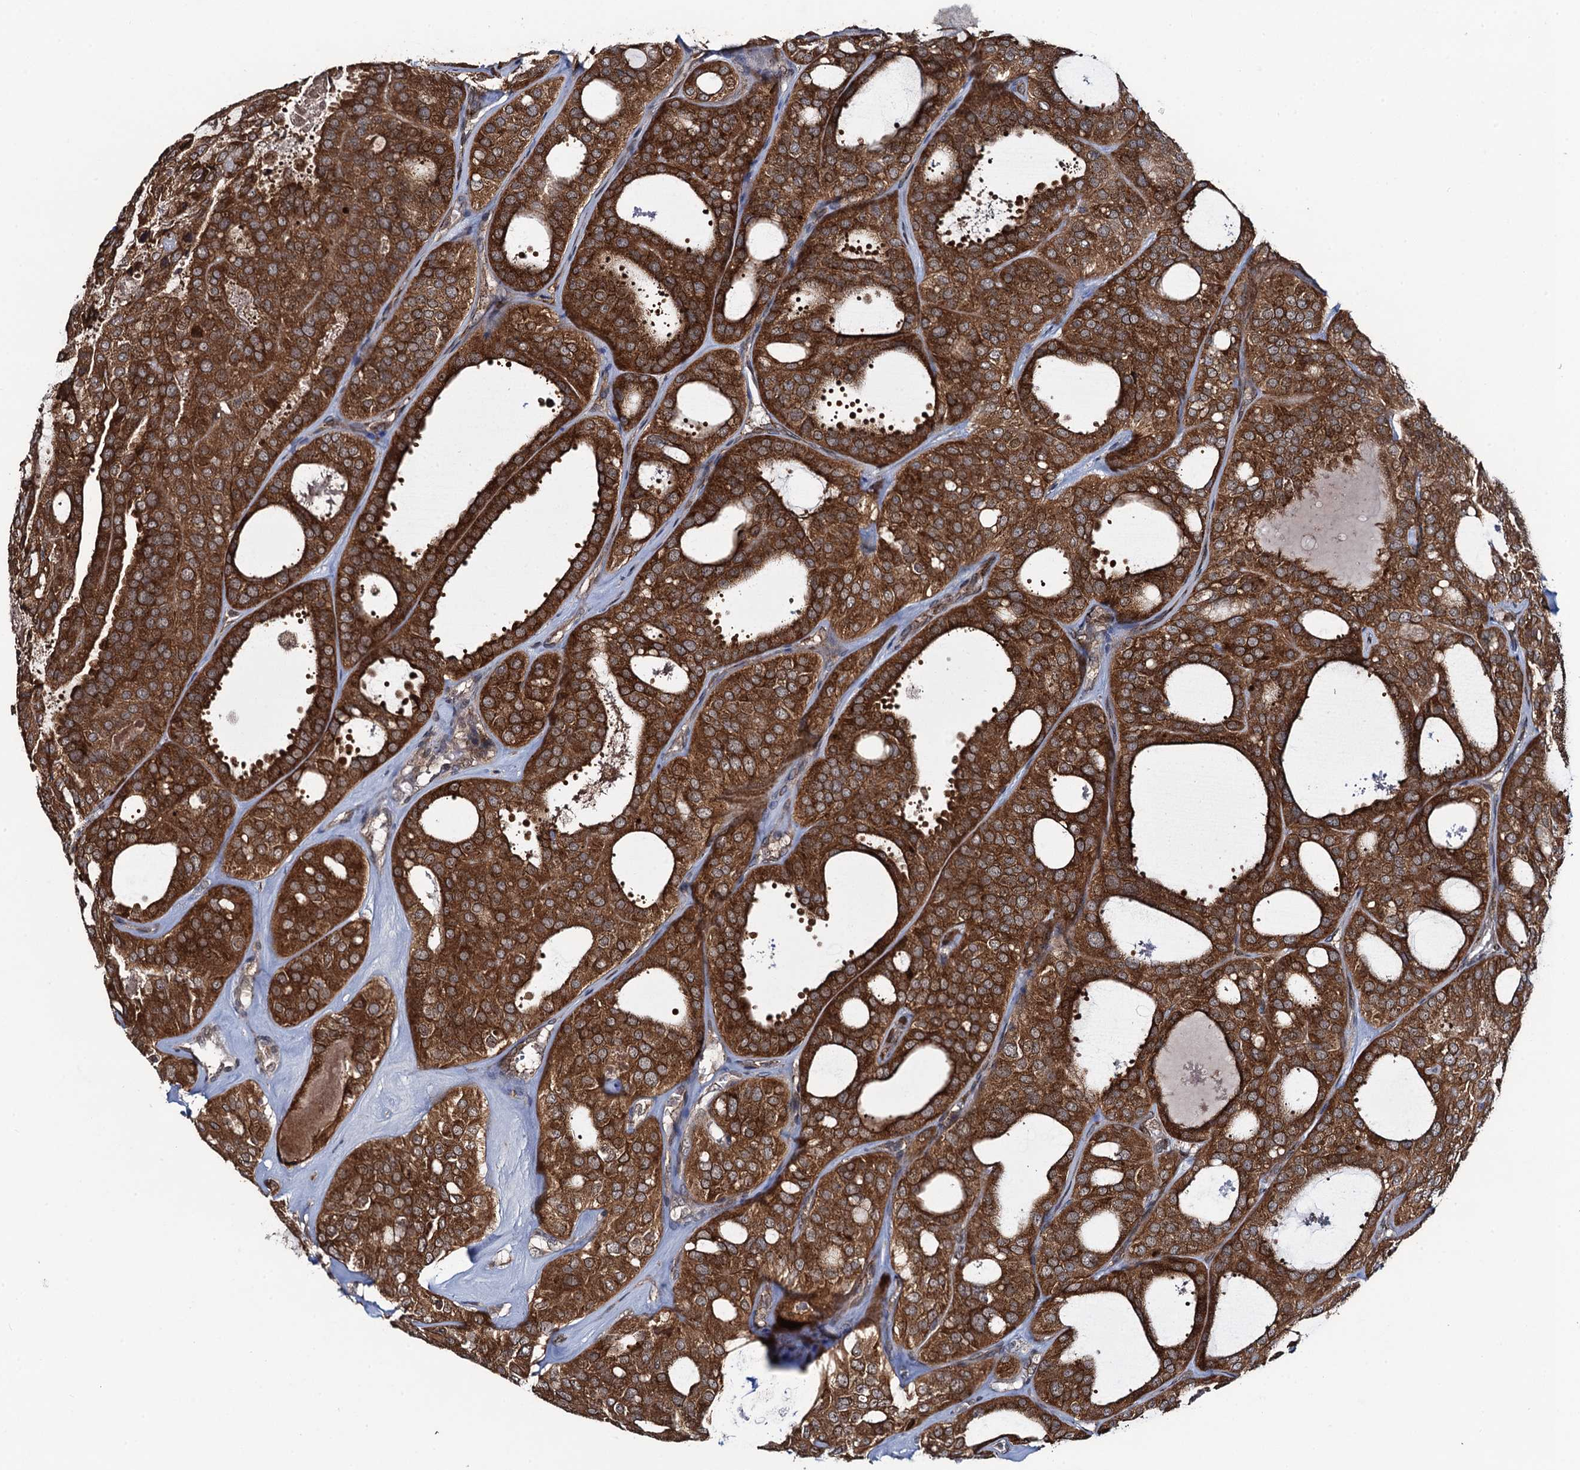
{"staining": {"intensity": "strong", "quantity": ">75%", "location": "cytoplasmic/membranous"}, "tissue": "thyroid cancer", "cell_type": "Tumor cells", "image_type": "cancer", "snomed": [{"axis": "morphology", "description": "Follicular adenoma carcinoma, NOS"}, {"axis": "topography", "description": "Thyroid gland"}], "caption": "About >75% of tumor cells in thyroid cancer (follicular adenoma carcinoma) show strong cytoplasmic/membranous protein positivity as visualized by brown immunohistochemical staining.", "gene": "EVX2", "patient": {"sex": "male", "age": 75}}